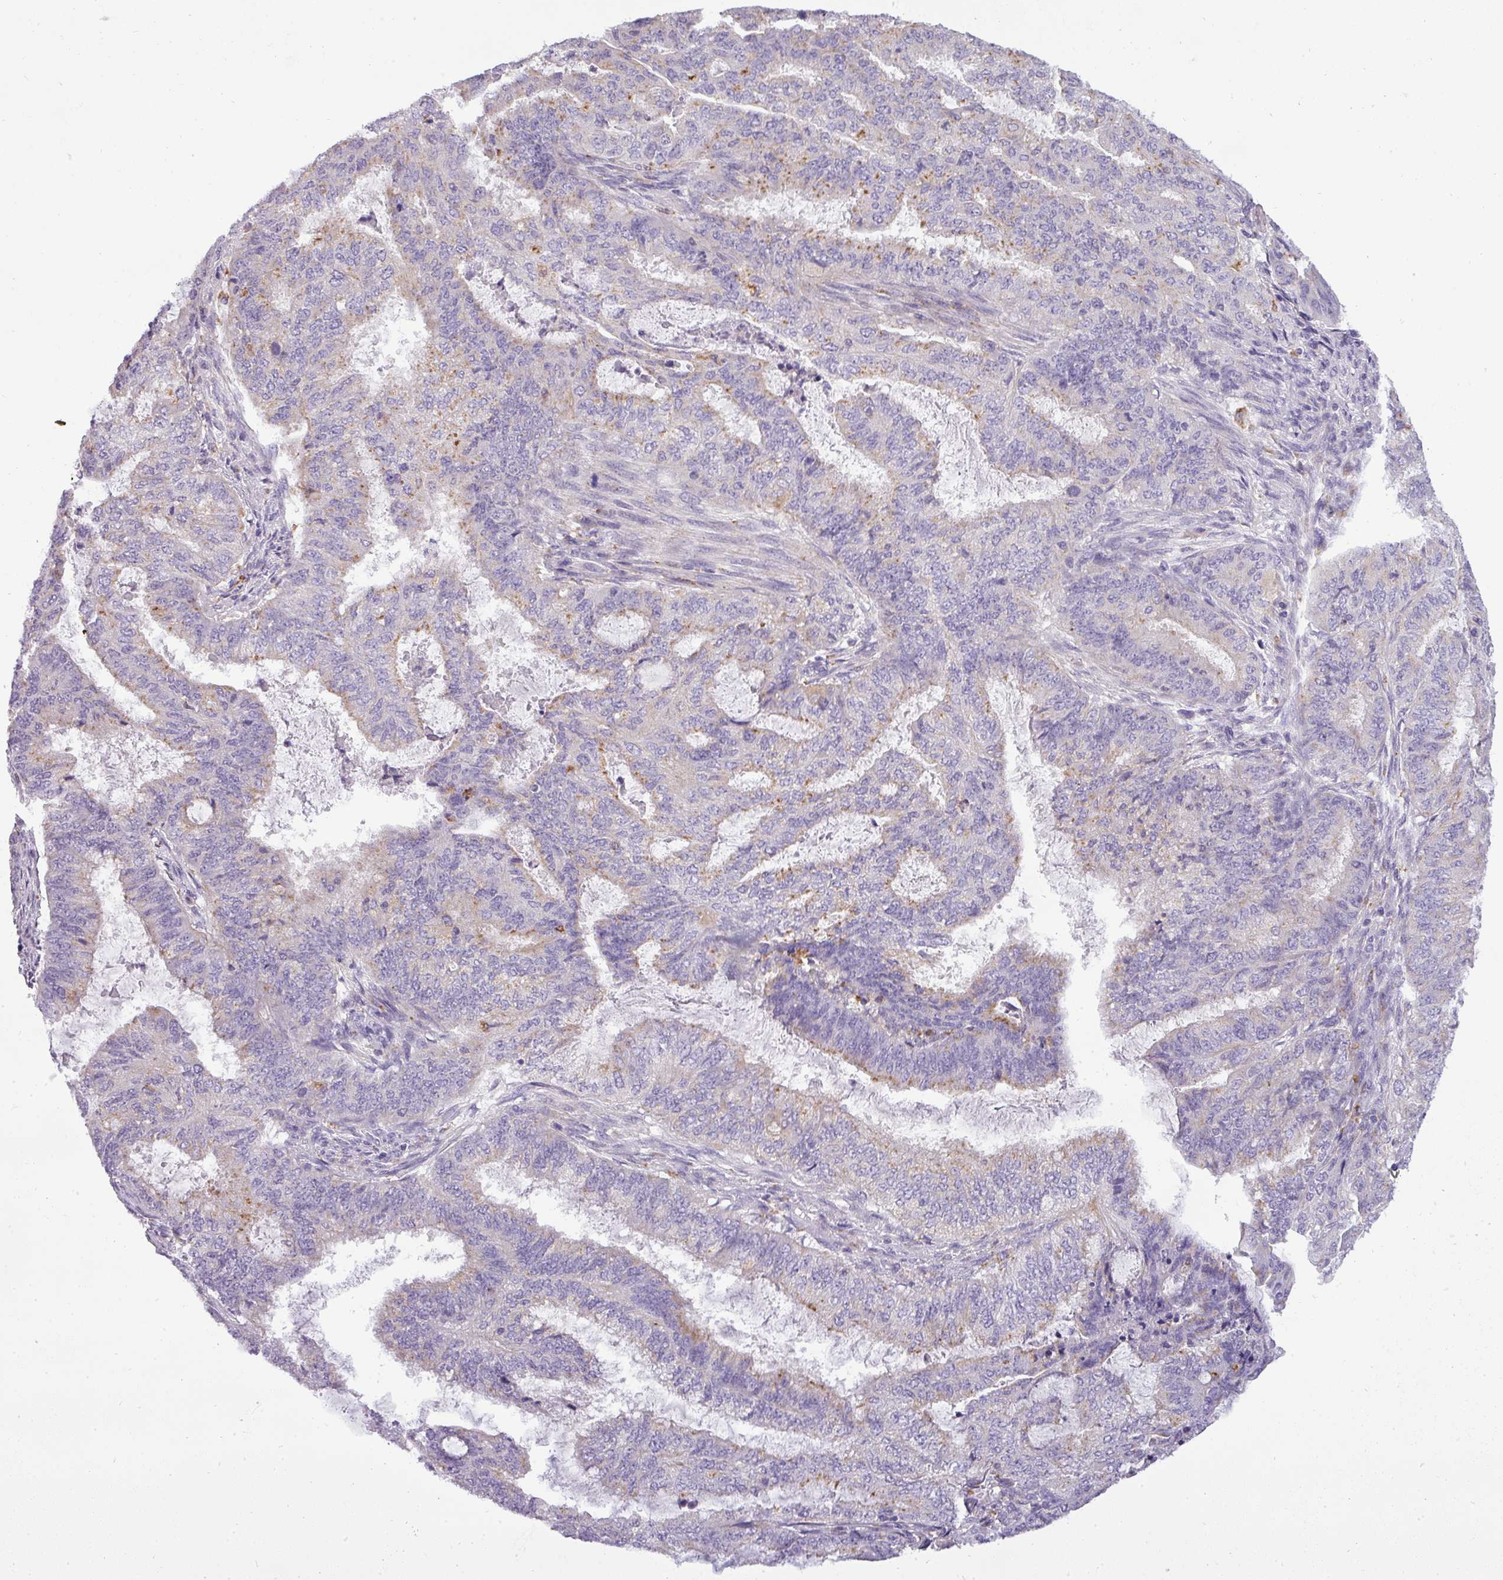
{"staining": {"intensity": "weak", "quantity": "25%-75%", "location": "cytoplasmic/membranous"}, "tissue": "endometrial cancer", "cell_type": "Tumor cells", "image_type": "cancer", "snomed": [{"axis": "morphology", "description": "Adenocarcinoma, NOS"}, {"axis": "topography", "description": "Endometrium"}], "caption": "Human adenocarcinoma (endometrial) stained with a brown dye shows weak cytoplasmic/membranous positive positivity in approximately 25%-75% of tumor cells.", "gene": "ATP6V1D", "patient": {"sex": "female", "age": 51}}